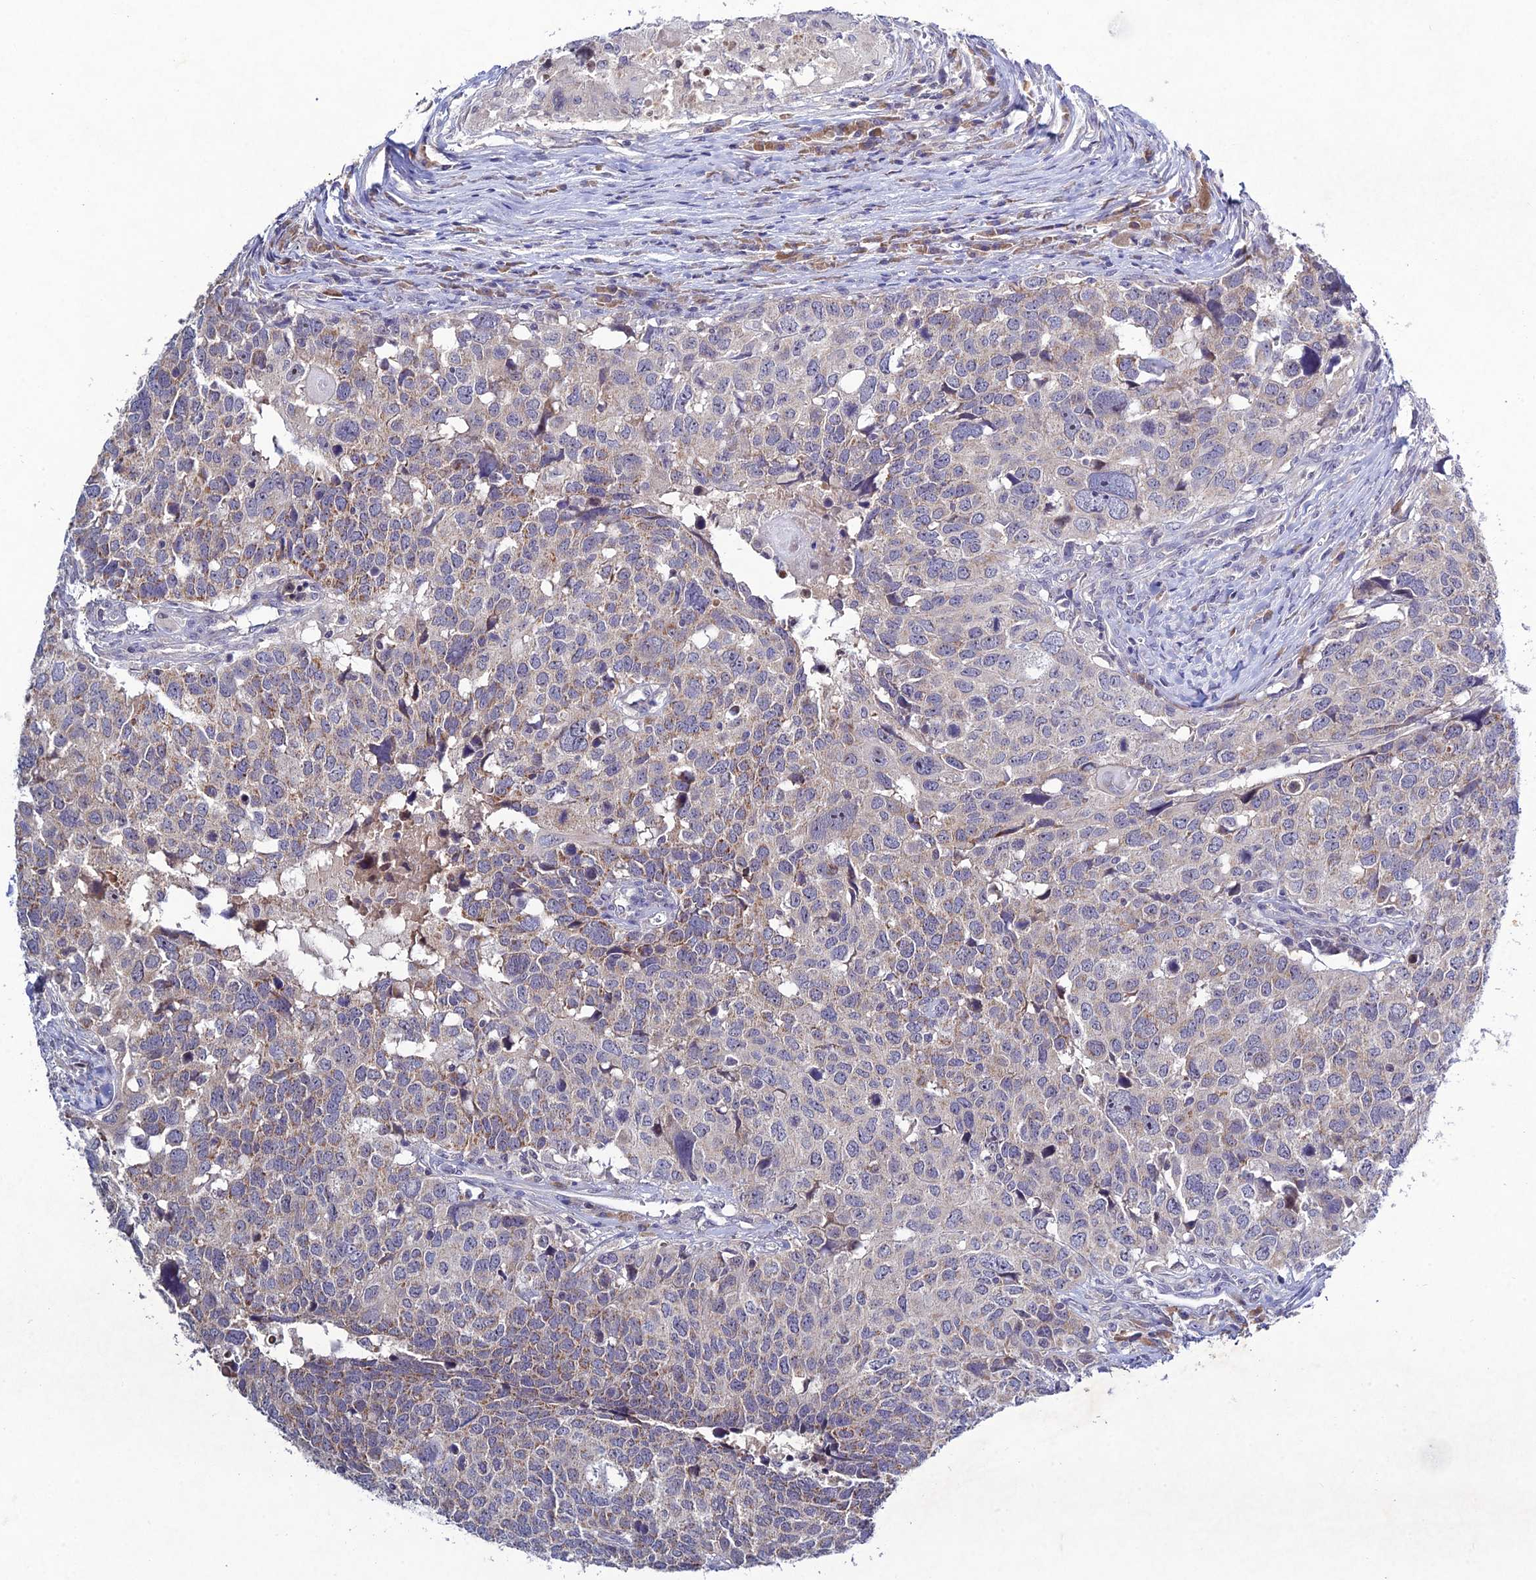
{"staining": {"intensity": "weak", "quantity": "<25%", "location": "cytoplasmic/membranous"}, "tissue": "head and neck cancer", "cell_type": "Tumor cells", "image_type": "cancer", "snomed": [{"axis": "morphology", "description": "Squamous cell carcinoma, NOS"}, {"axis": "topography", "description": "Head-Neck"}], "caption": "The immunohistochemistry (IHC) micrograph has no significant expression in tumor cells of head and neck cancer tissue.", "gene": "CHST5", "patient": {"sex": "male", "age": 66}}